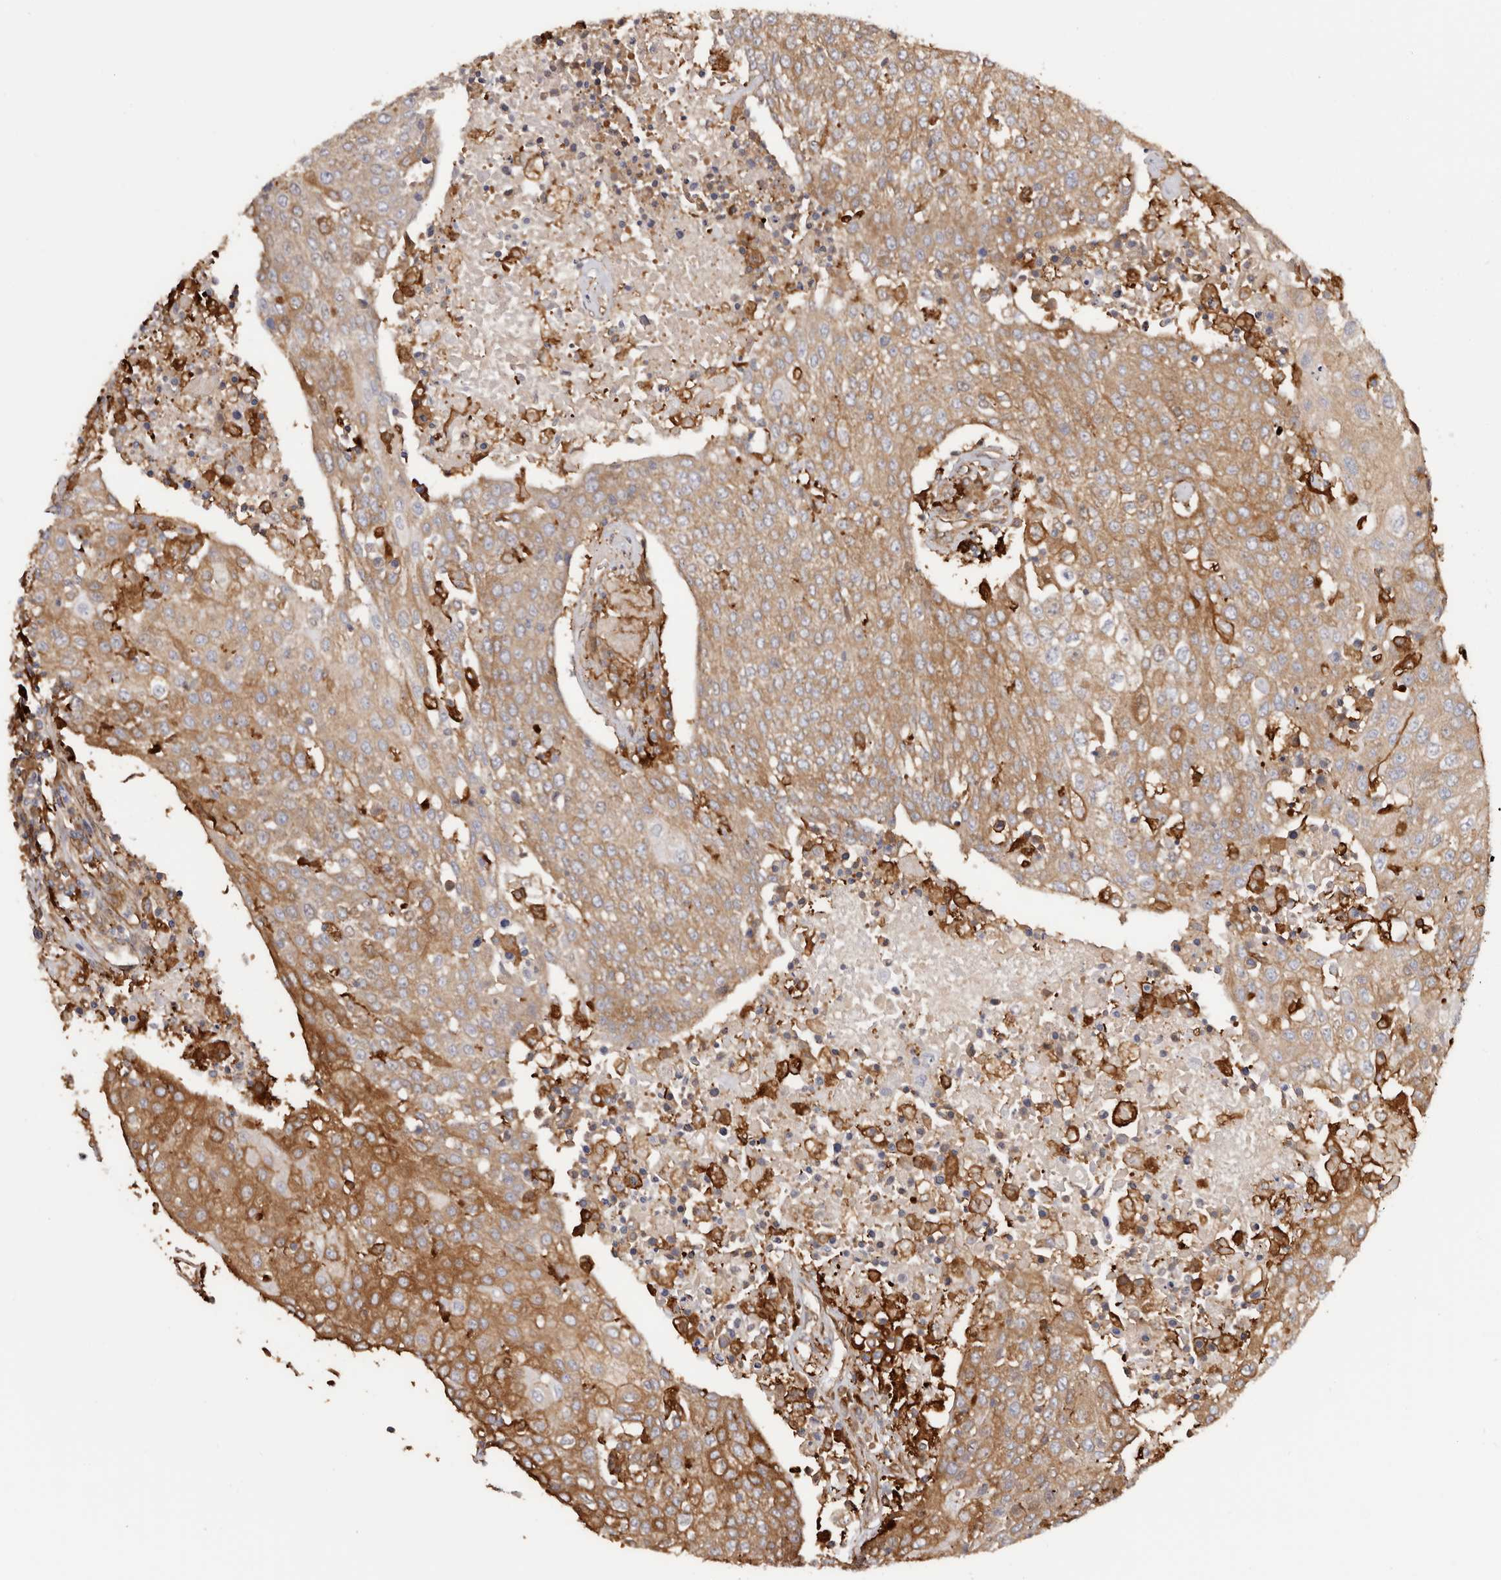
{"staining": {"intensity": "moderate", "quantity": ">75%", "location": "cytoplasmic/membranous"}, "tissue": "urothelial cancer", "cell_type": "Tumor cells", "image_type": "cancer", "snomed": [{"axis": "morphology", "description": "Urothelial carcinoma, High grade"}, {"axis": "topography", "description": "Urinary bladder"}], "caption": "Immunohistochemistry (IHC) (DAB) staining of human urothelial cancer reveals moderate cytoplasmic/membranous protein expression in about >75% of tumor cells.", "gene": "LAP3", "patient": {"sex": "female", "age": 85}}